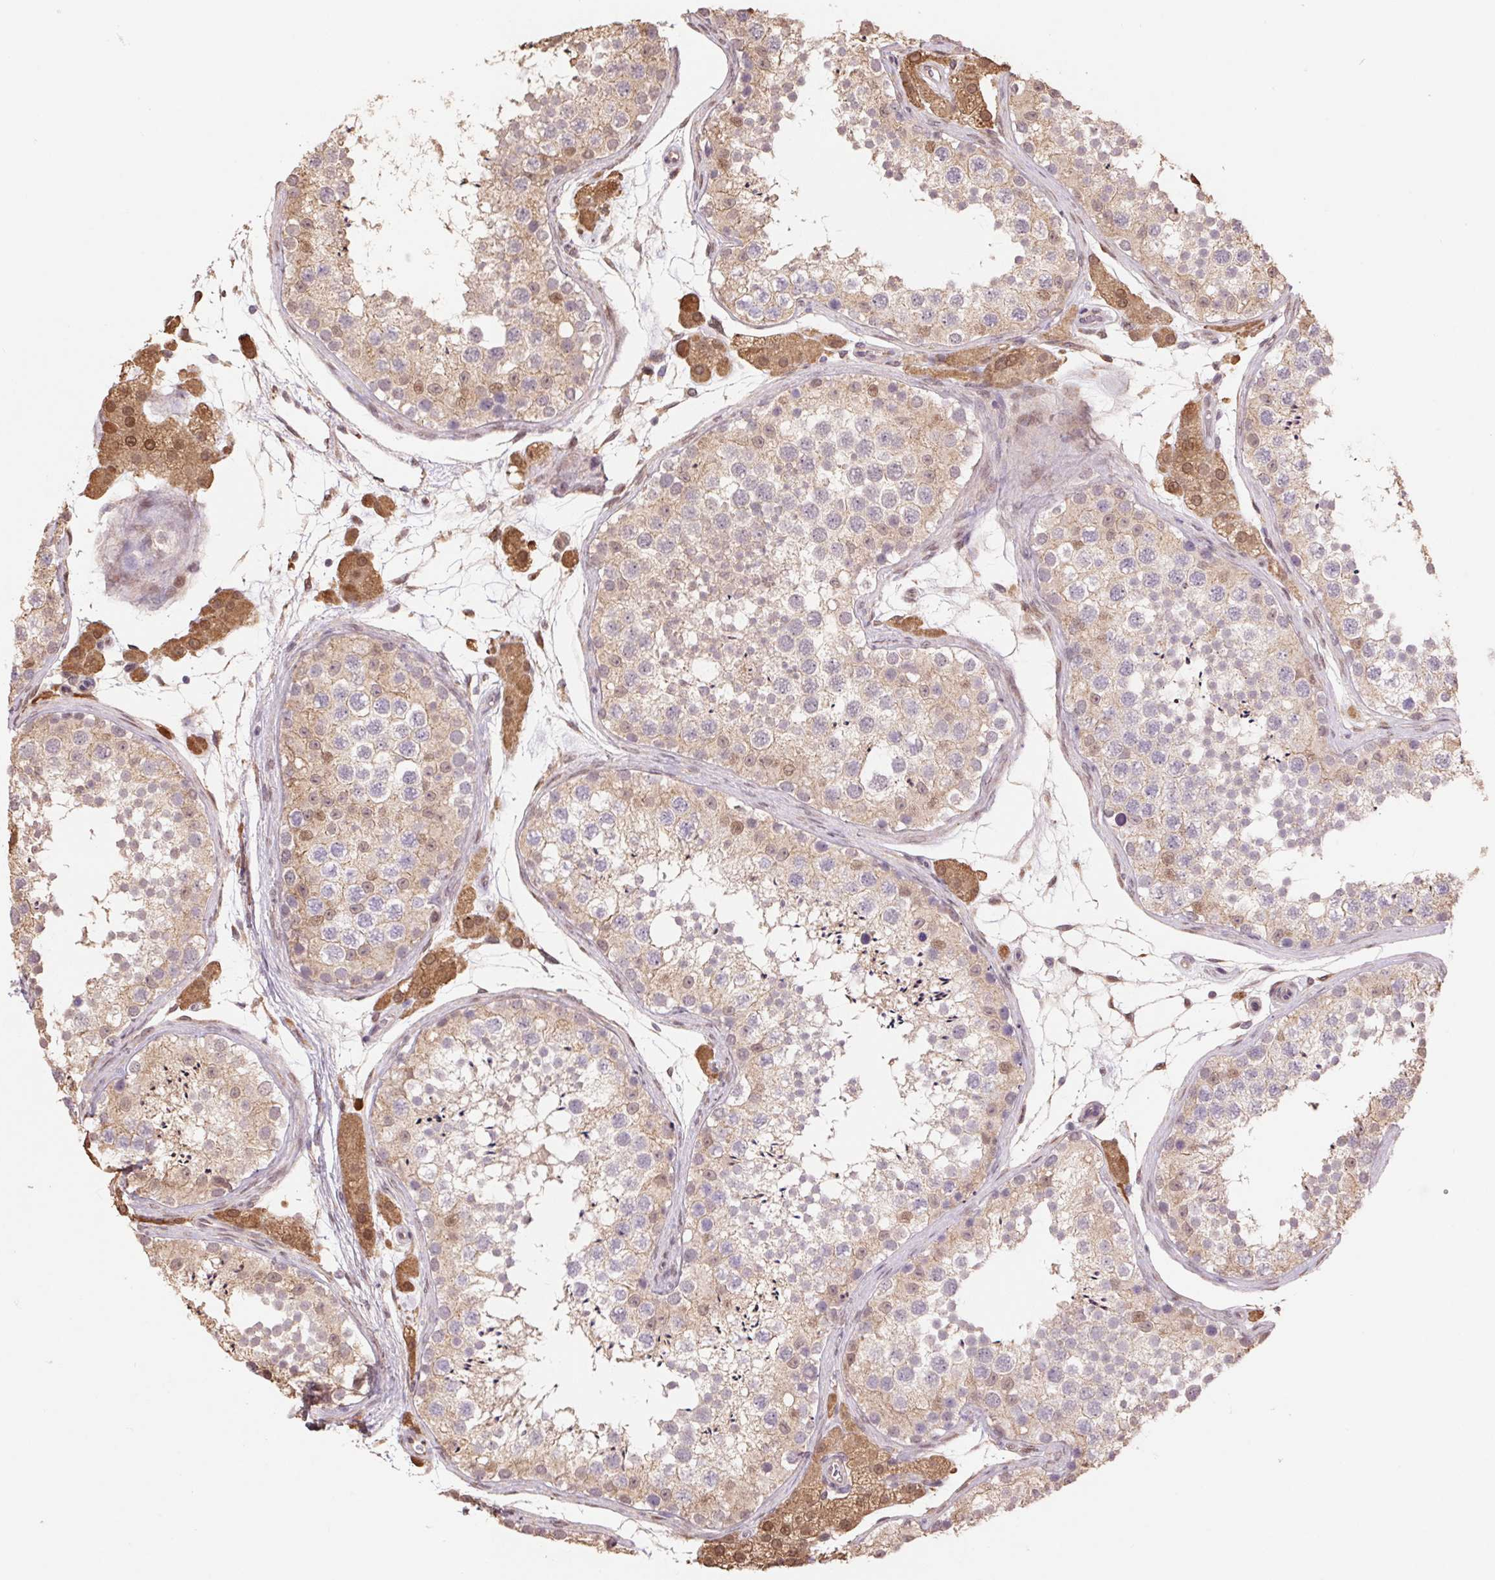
{"staining": {"intensity": "weak", "quantity": ">75%", "location": "cytoplasmic/membranous,nuclear"}, "tissue": "testis", "cell_type": "Cells in seminiferous ducts", "image_type": "normal", "snomed": [{"axis": "morphology", "description": "Normal tissue, NOS"}, {"axis": "topography", "description": "Testis"}], "caption": "Weak cytoplasmic/membranous,nuclear protein staining is seen in about >75% of cells in seminiferous ducts in testis.", "gene": "CUTA", "patient": {"sex": "male", "age": 41}}